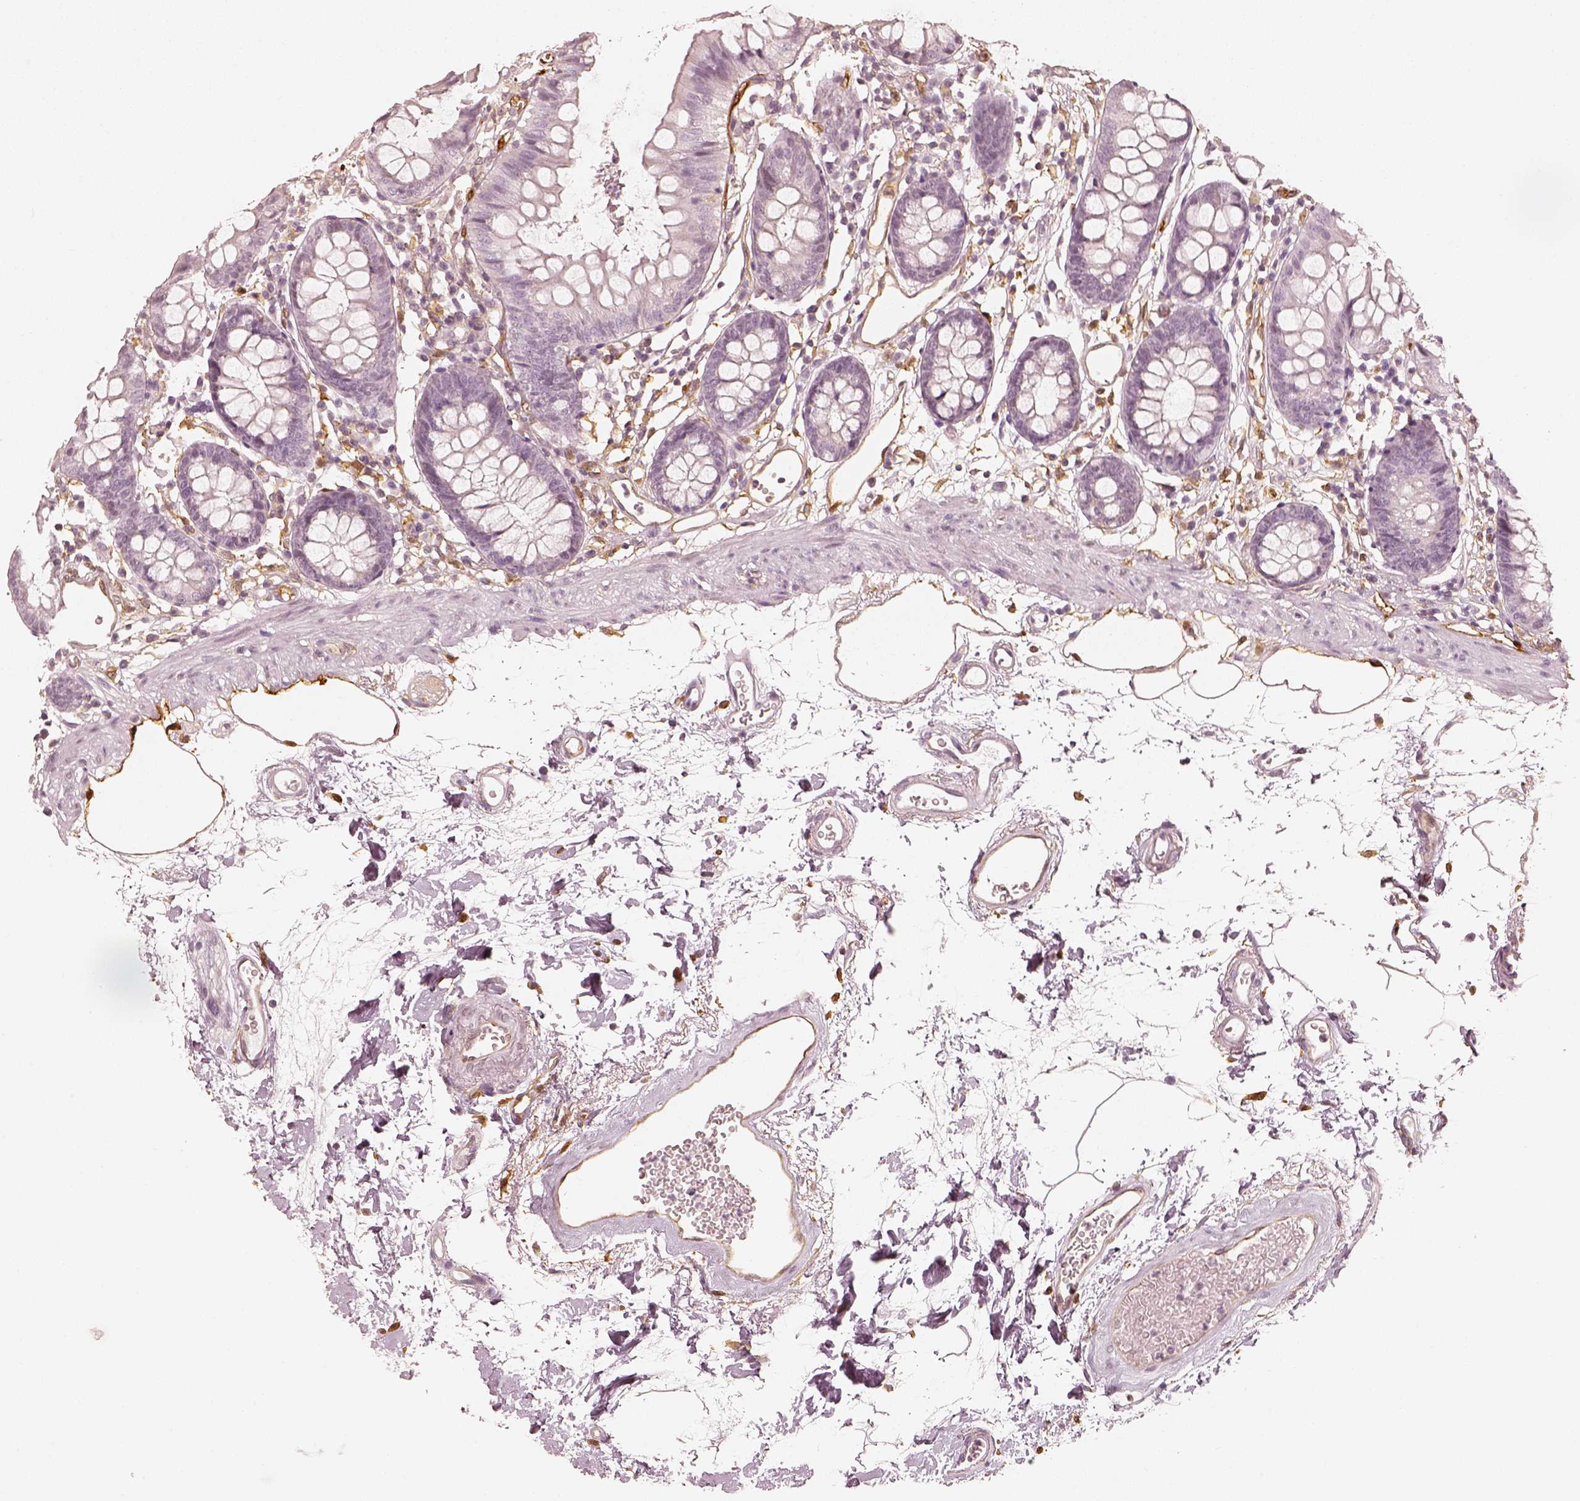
{"staining": {"intensity": "moderate", "quantity": ">75%", "location": "cytoplasmic/membranous"}, "tissue": "colon", "cell_type": "Endothelial cells", "image_type": "normal", "snomed": [{"axis": "morphology", "description": "Normal tissue, NOS"}, {"axis": "topography", "description": "Colon"}], "caption": "Unremarkable colon was stained to show a protein in brown. There is medium levels of moderate cytoplasmic/membranous expression in about >75% of endothelial cells. (IHC, brightfield microscopy, high magnification).", "gene": "FSCN1", "patient": {"sex": "female", "age": 84}}